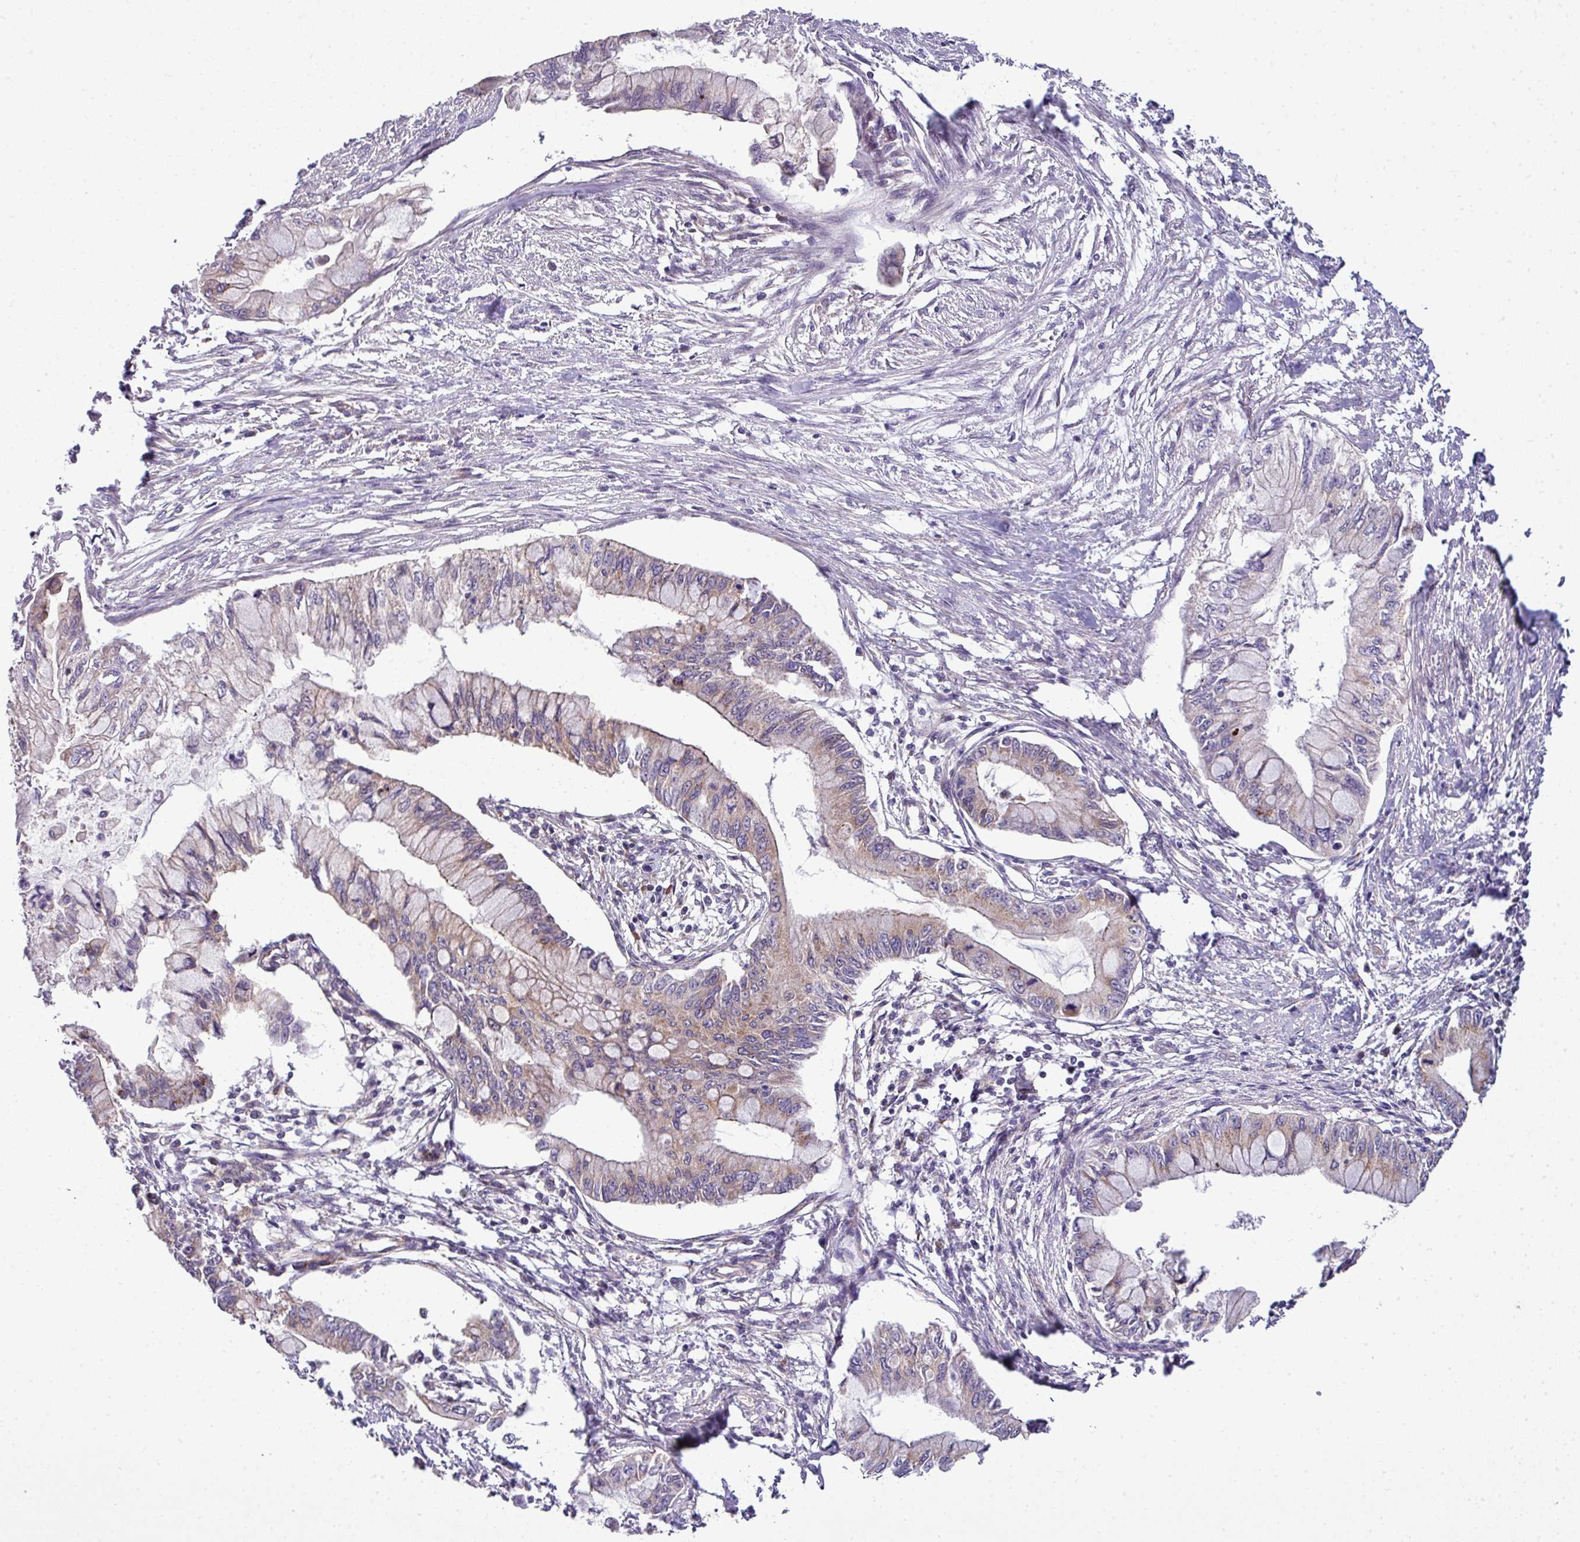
{"staining": {"intensity": "weak", "quantity": "25%-75%", "location": "cytoplasmic/membranous"}, "tissue": "pancreatic cancer", "cell_type": "Tumor cells", "image_type": "cancer", "snomed": [{"axis": "morphology", "description": "Adenocarcinoma, NOS"}, {"axis": "topography", "description": "Pancreas"}], "caption": "Protein staining of pancreatic adenocarcinoma tissue displays weak cytoplasmic/membranous staining in approximately 25%-75% of tumor cells.", "gene": "TIMMDC1", "patient": {"sex": "male", "age": 48}}